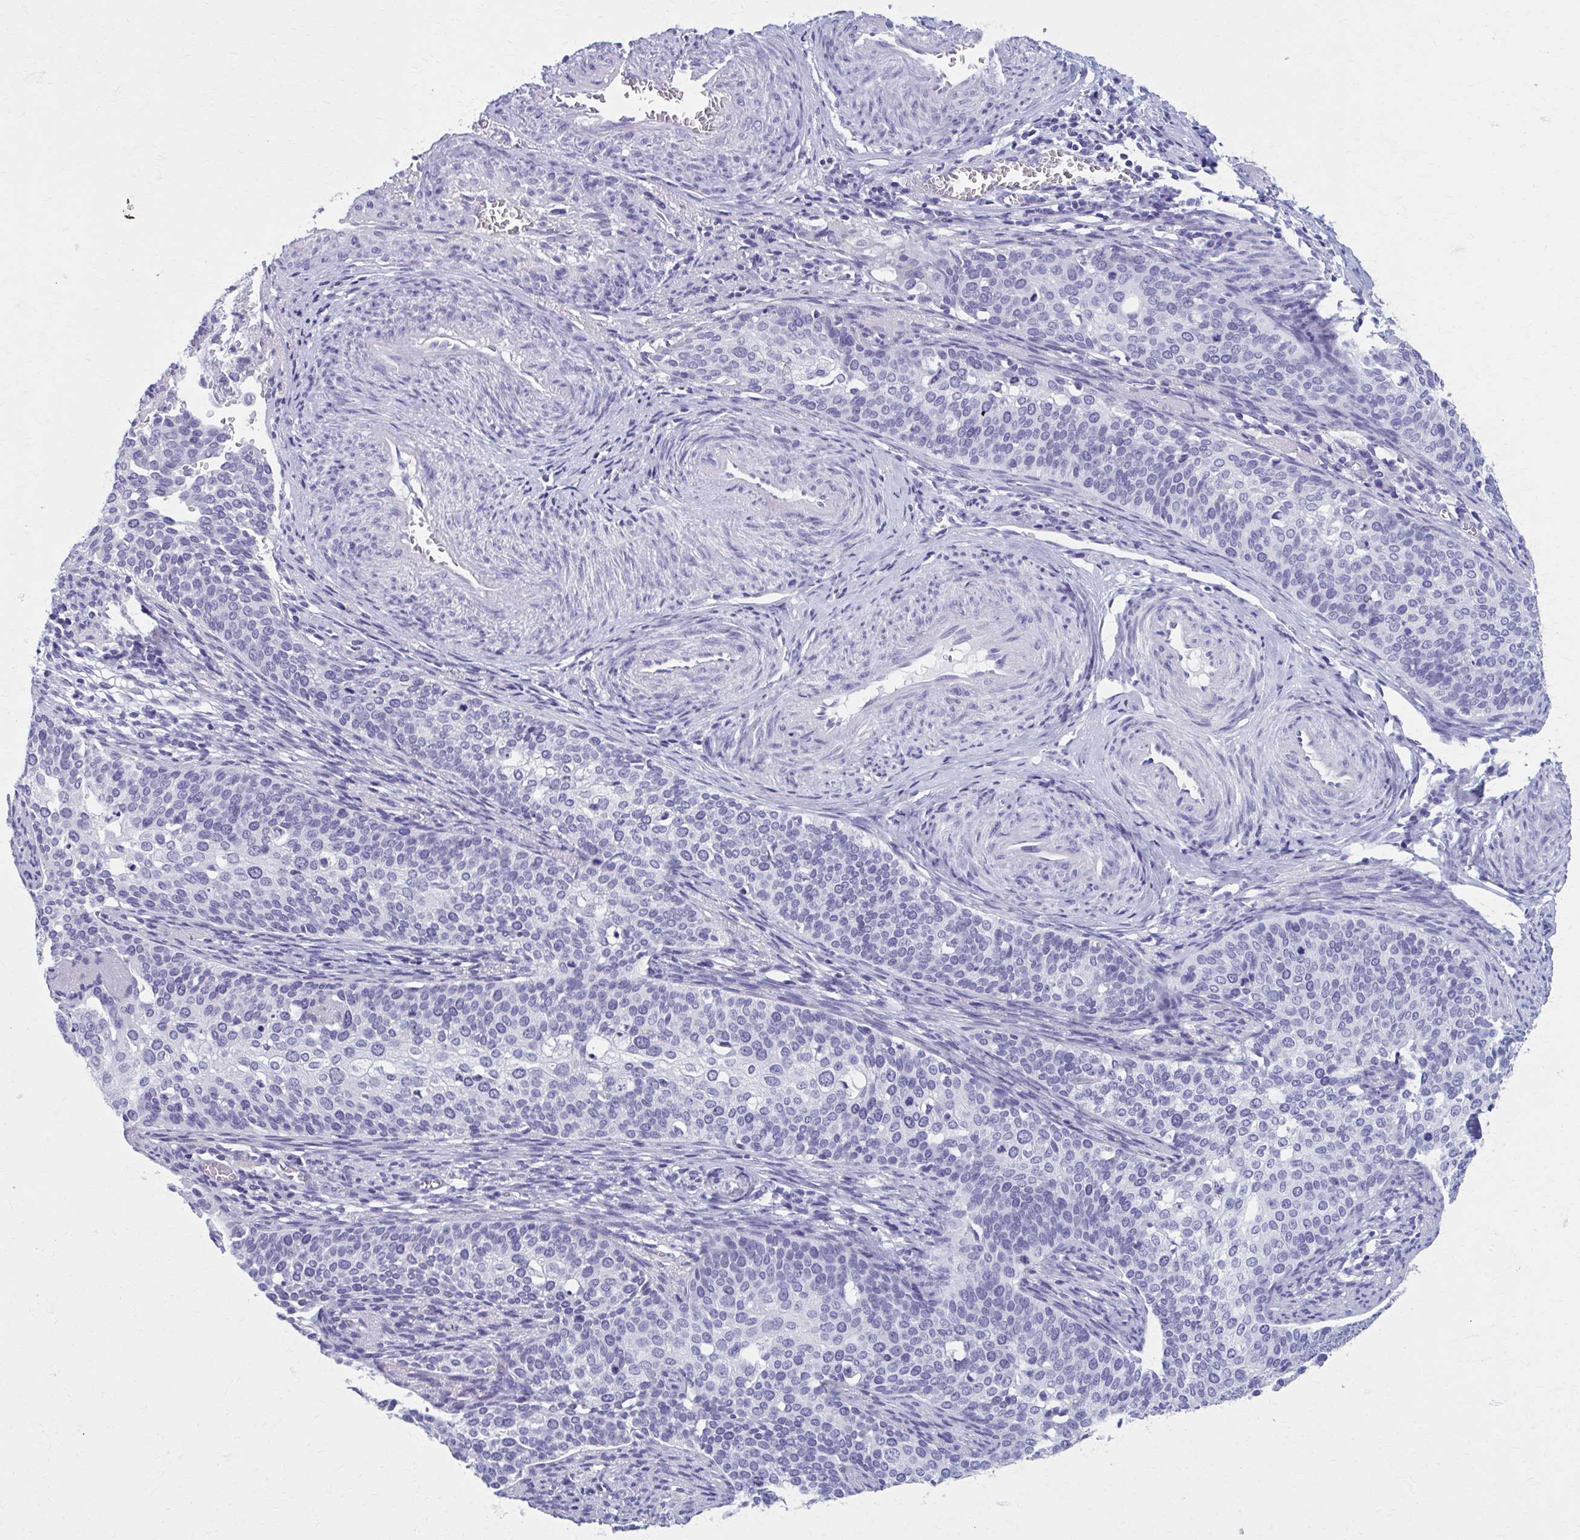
{"staining": {"intensity": "negative", "quantity": "none", "location": "none"}, "tissue": "cervical cancer", "cell_type": "Tumor cells", "image_type": "cancer", "snomed": [{"axis": "morphology", "description": "Squamous cell carcinoma, NOS"}, {"axis": "topography", "description": "Cervix"}], "caption": "High magnification brightfield microscopy of cervical cancer (squamous cell carcinoma) stained with DAB (brown) and counterstained with hematoxylin (blue): tumor cells show no significant positivity.", "gene": "MPLKIP", "patient": {"sex": "female", "age": 44}}